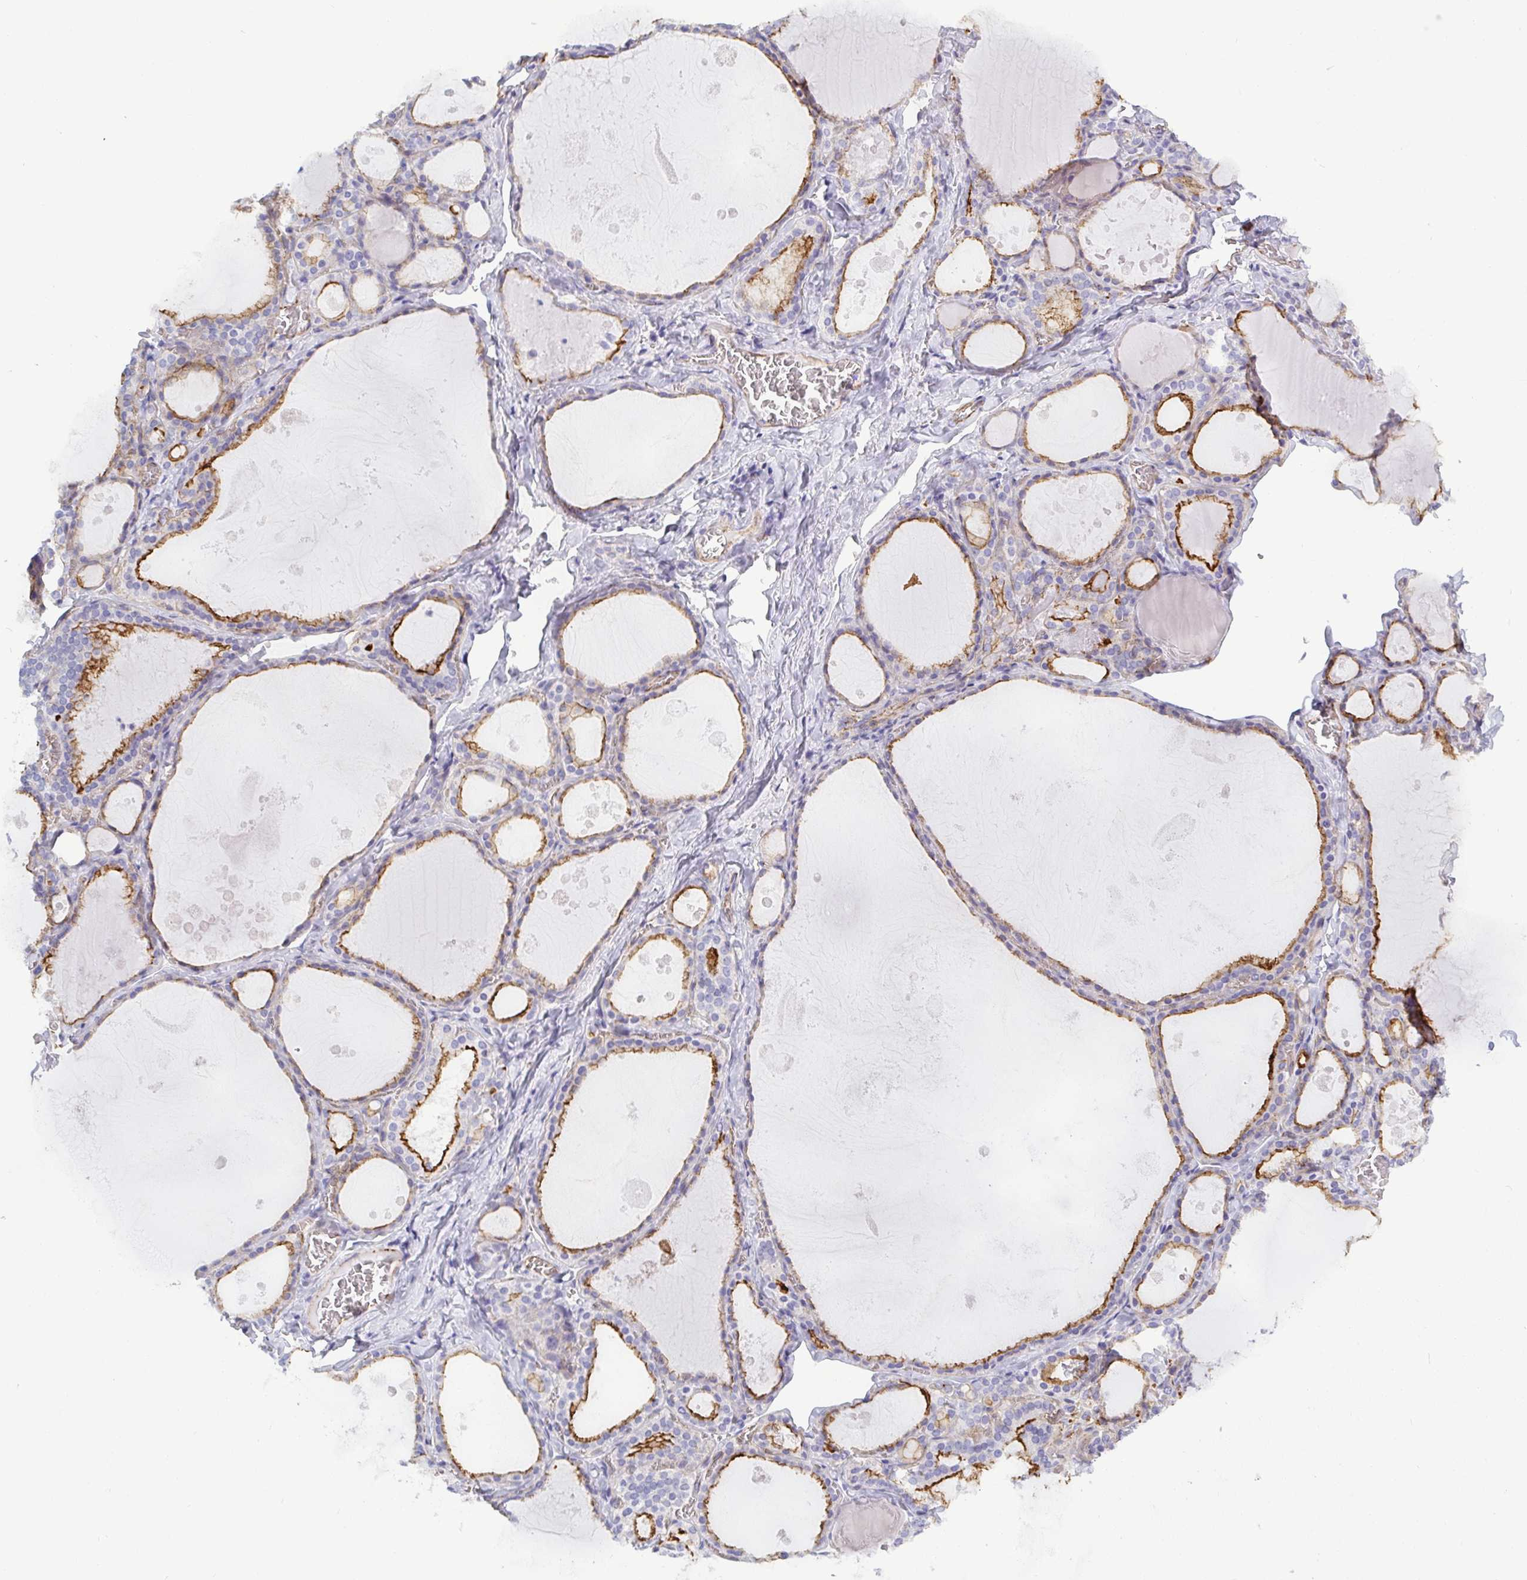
{"staining": {"intensity": "moderate", "quantity": "25%-75%", "location": "cytoplasmic/membranous"}, "tissue": "thyroid gland", "cell_type": "Glandular cells", "image_type": "normal", "snomed": [{"axis": "morphology", "description": "Normal tissue, NOS"}, {"axis": "topography", "description": "Thyroid gland"}], "caption": "High-magnification brightfield microscopy of benign thyroid gland stained with DAB (brown) and counterstained with hematoxylin (blue). glandular cells exhibit moderate cytoplasmic/membranous staining is seen in about25%-75% of cells.", "gene": "LIMA1", "patient": {"sex": "male", "age": 56}}